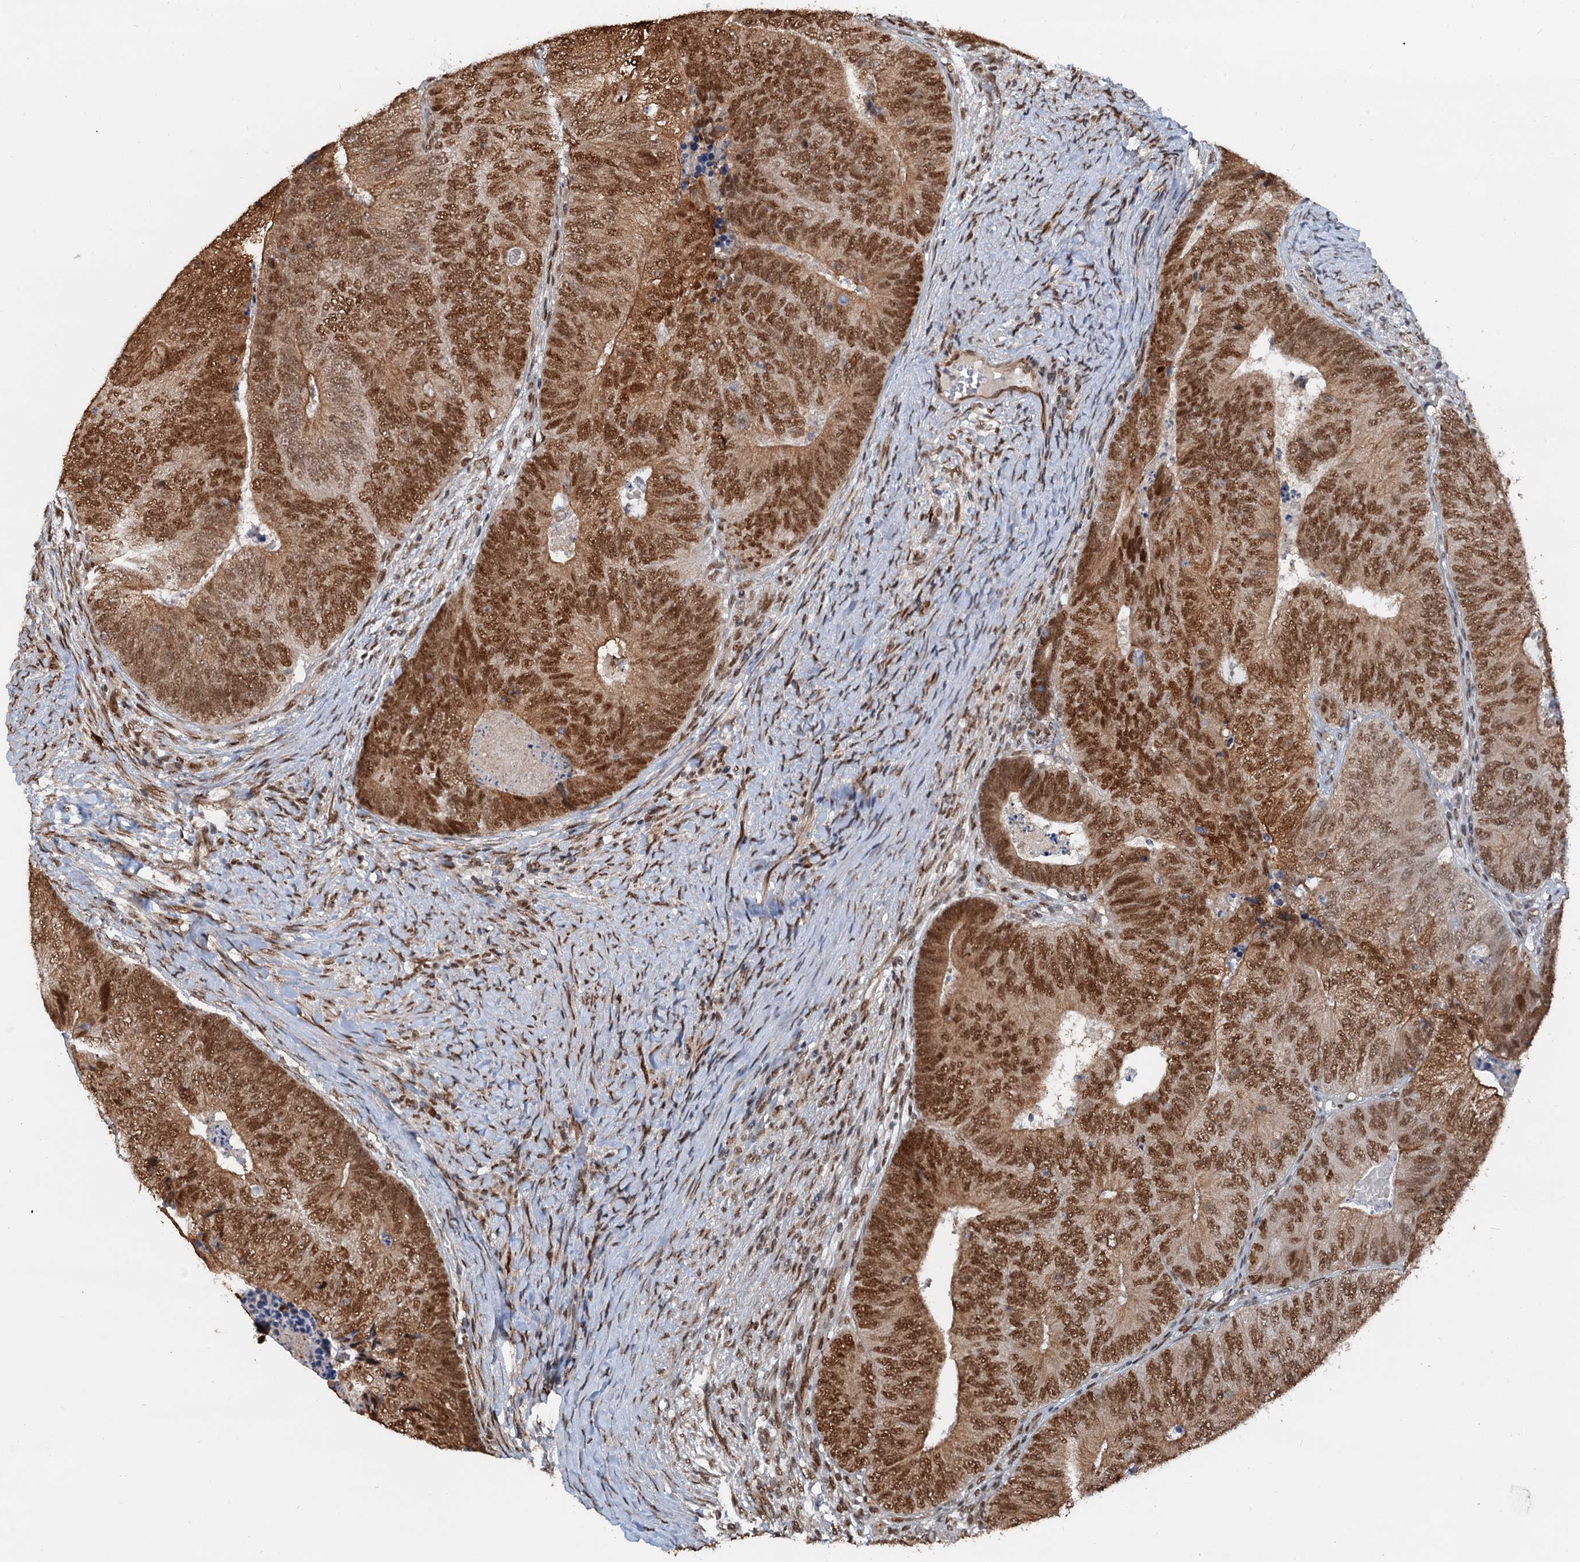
{"staining": {"intensity": "strong", "quantity": ">75%", "location": "nuclear"}, "tissue": "colorectal cancer", "cell_type": "Tumor cells", "image_type": "cancer", "snomed": [{"axis": "morphology", "description": "Adenocarcinoma, NOS"}, {"axis": "topography", "description": "Colon"}], "caption": "Adenocarcinoma (colorectal) stained for a protein (brown) displays strong nuclear positive expression in approximately >75% of tumor cells.", "gene": "CFDP1", "patient": {"sex": "female", "age": 67}}